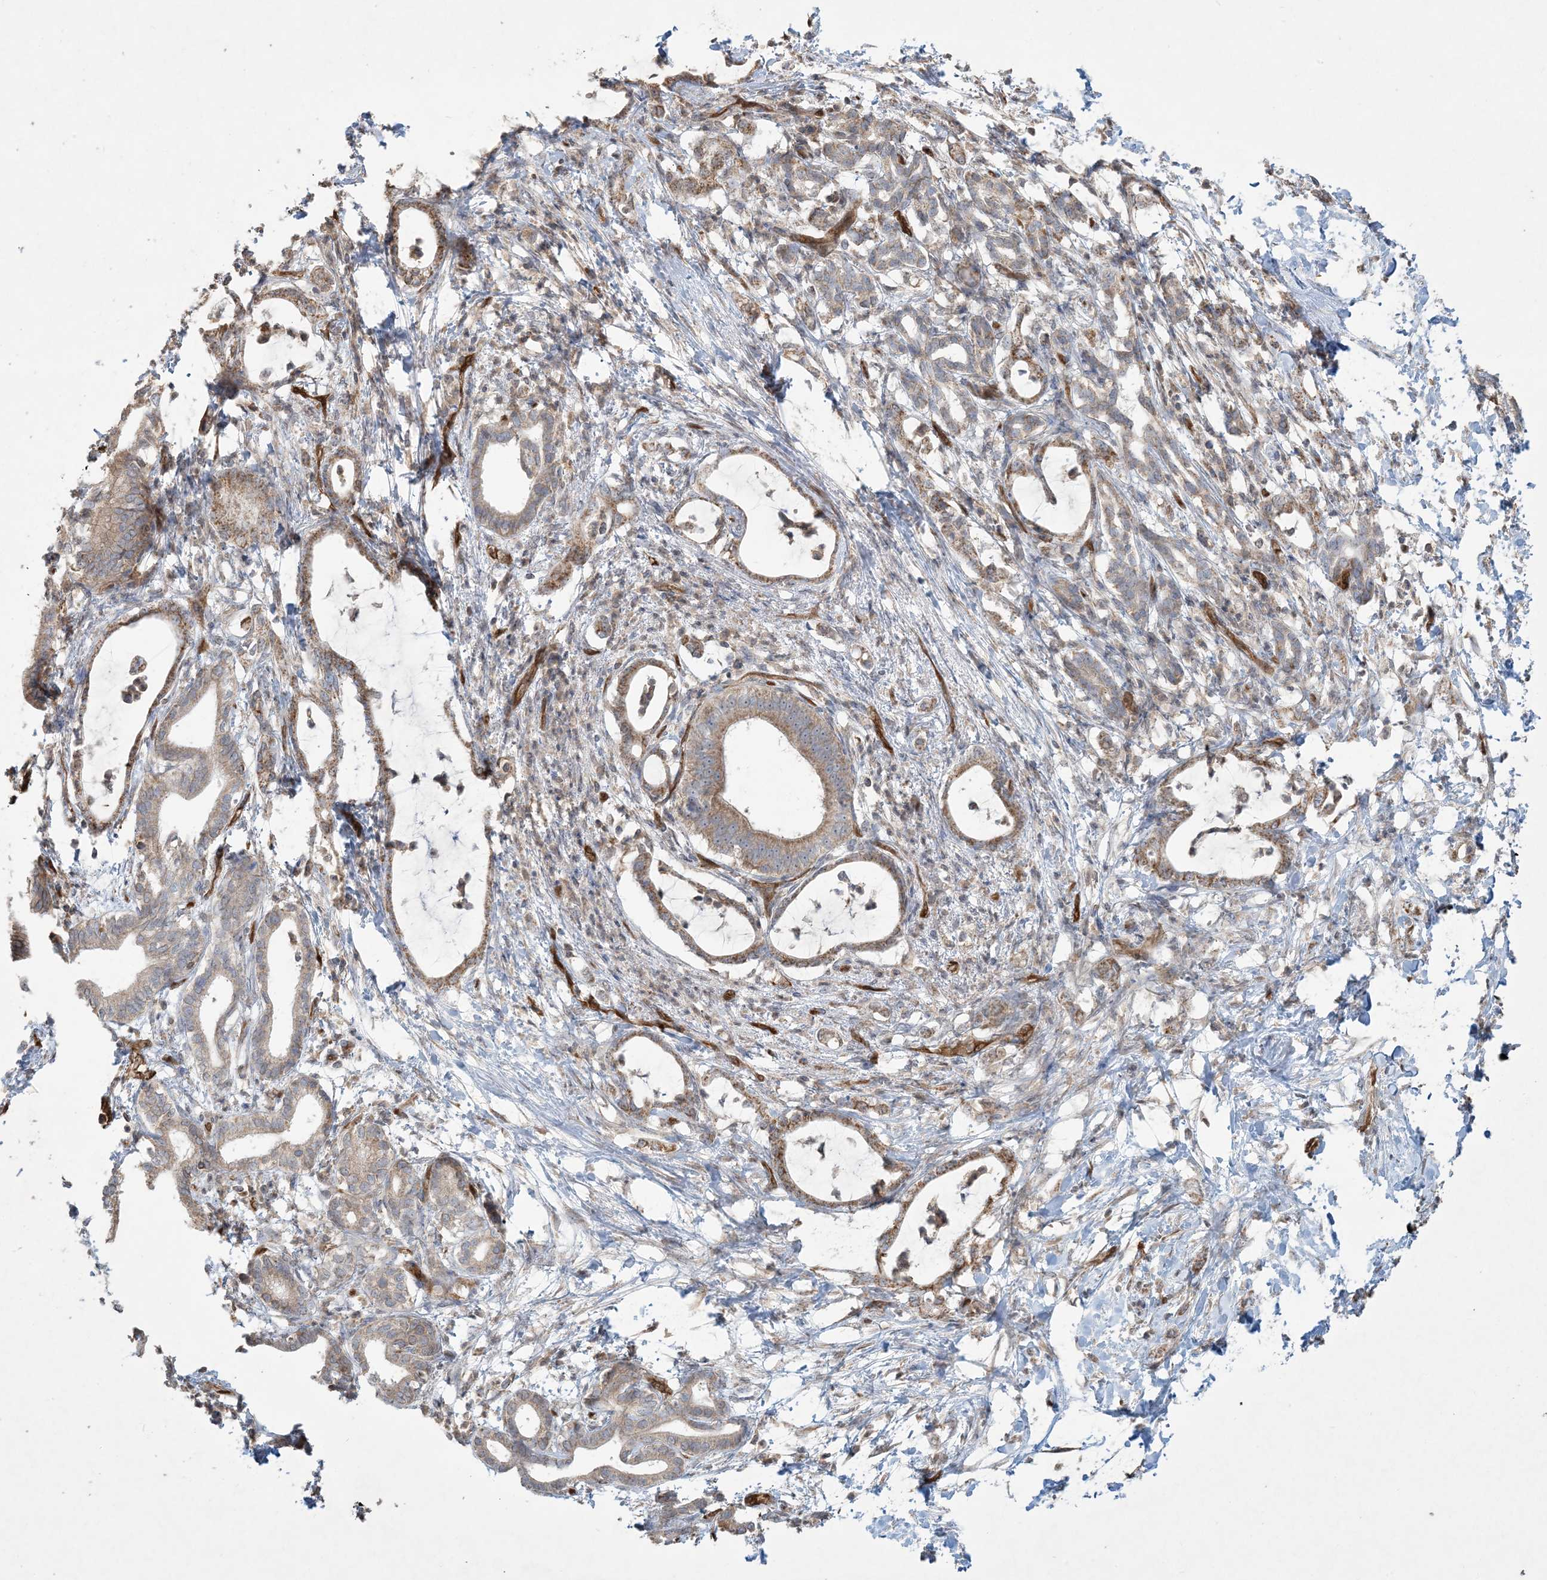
{"staining": {"intensity": "moderate", "quantity": ">75%", "location": "cytoplasmic/membranous"}, "tissue": "pancreatic cancer", "cell_type": "Tumor cells", "image_type": "cancer", "snomed": [{"axis": "morphology", "description": "Adenocarcinoma, NOS"}, {"axis": "topography", "description": "Pancreas"}], "caption": "Immunohistochemistry (IHC) histopathology image of neoplastic tissue: human adenocarcinoma (pancreatic) stained using immunohistochemistry (IHC) reveals medium levels of moderate protein expression localized specifically in the cytoplasmic/membranous of tumor cells, appearing as a cytoplasmic/membranous brown color.", "gene": "PPM1F", "patient": {"sex": "female", "age": 55}}